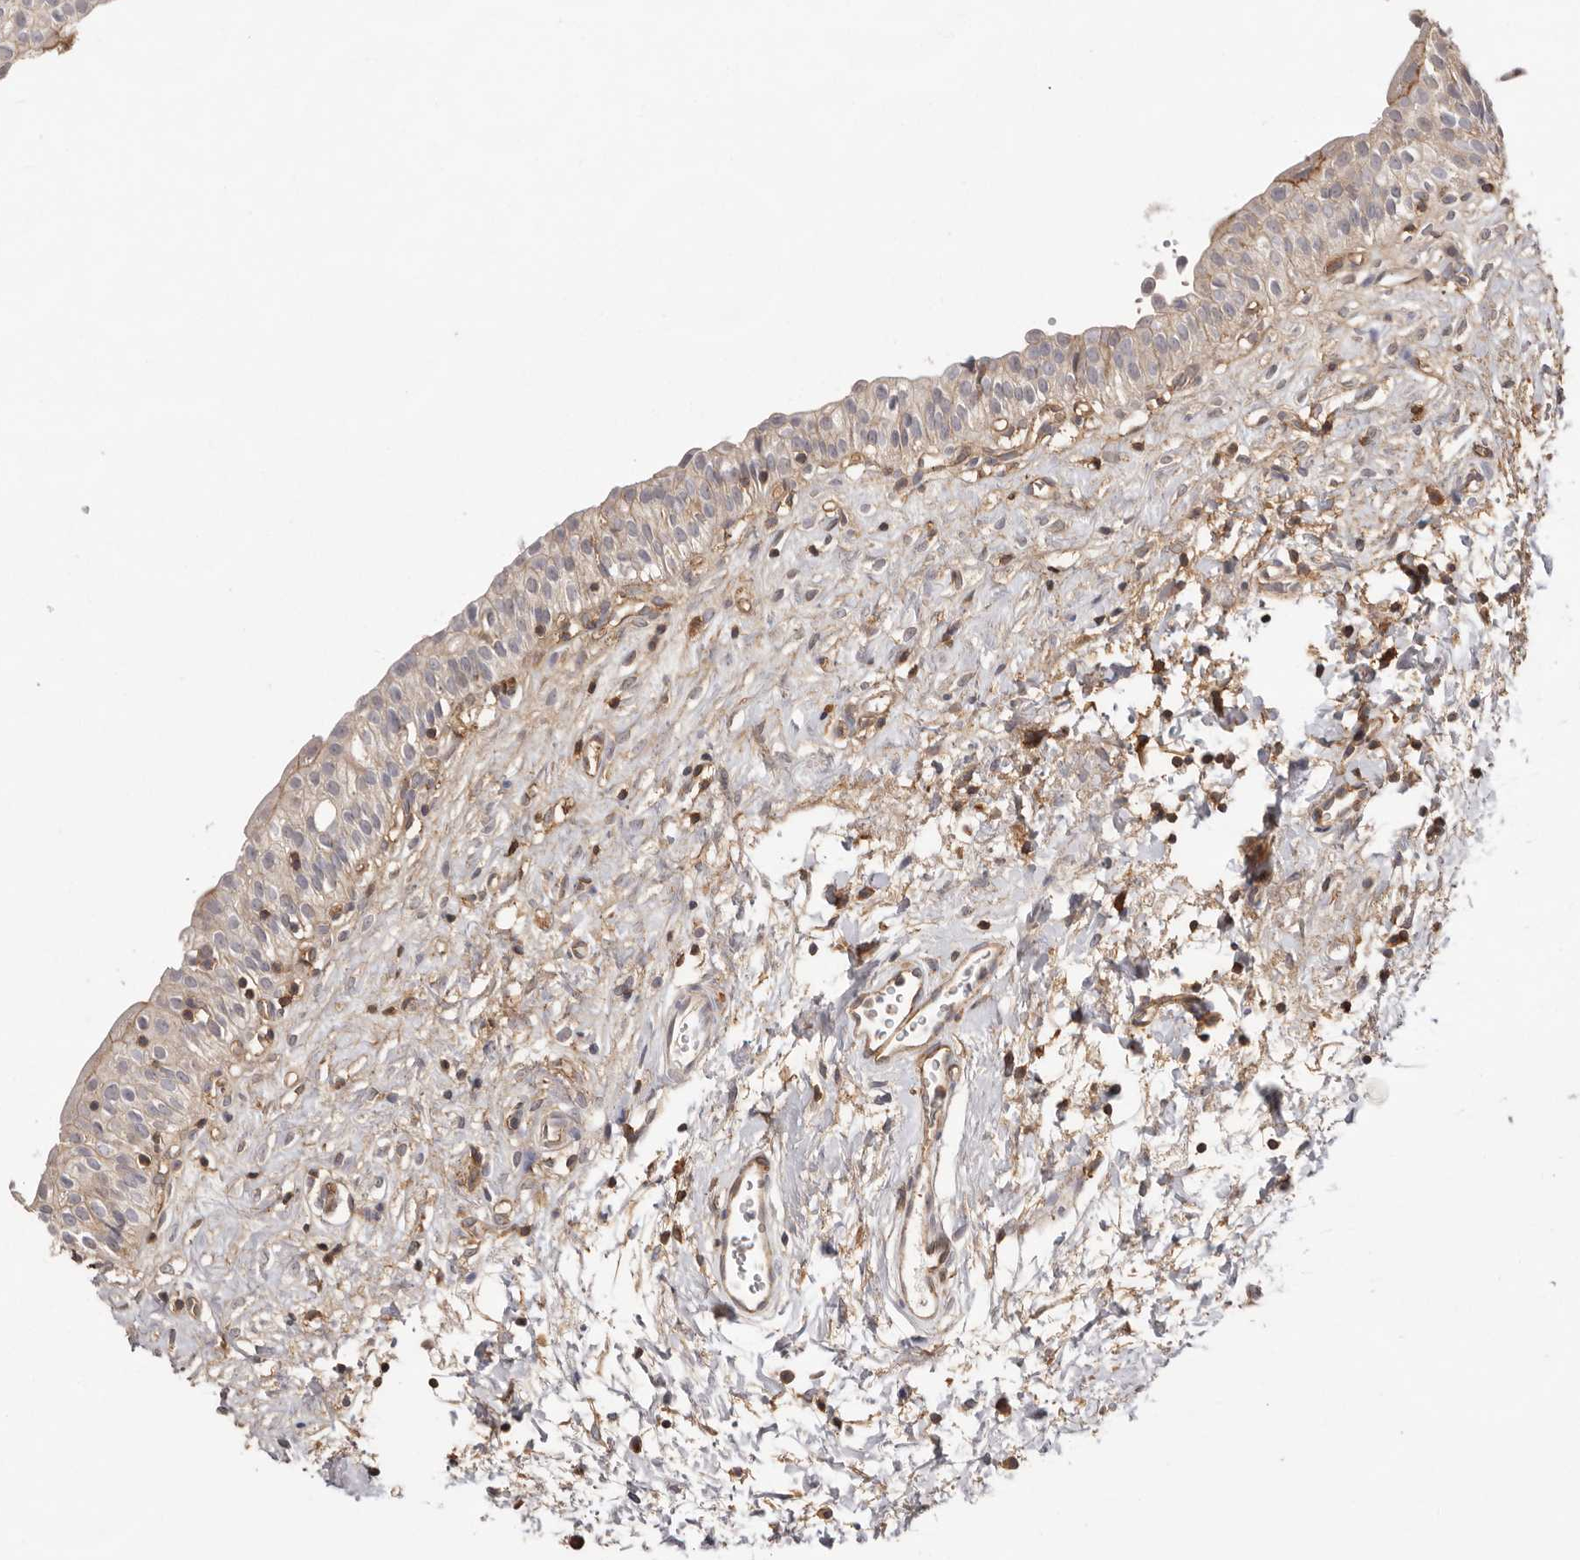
{"staining": {"intensity": "moderate", "quantity": "<25%", "location": "cytoplasmic/membranous"}, "tissue": "urinary bladder", "cell_type": "Urothelial cells", "image_type": "normal", "snomed": [{"axis": "morphology", "description": "Normal tissue, NOS"}, {"axis": "topography", "description": "Urinary bladder"}], "caption": "Urothelial cells reveal low levels of moderate cytoplasmic/membranous staining in about <25% of cells in benign urinary bladder.", "gene": "MMACHC", "patient": {"sex": "male", "age": 51}}